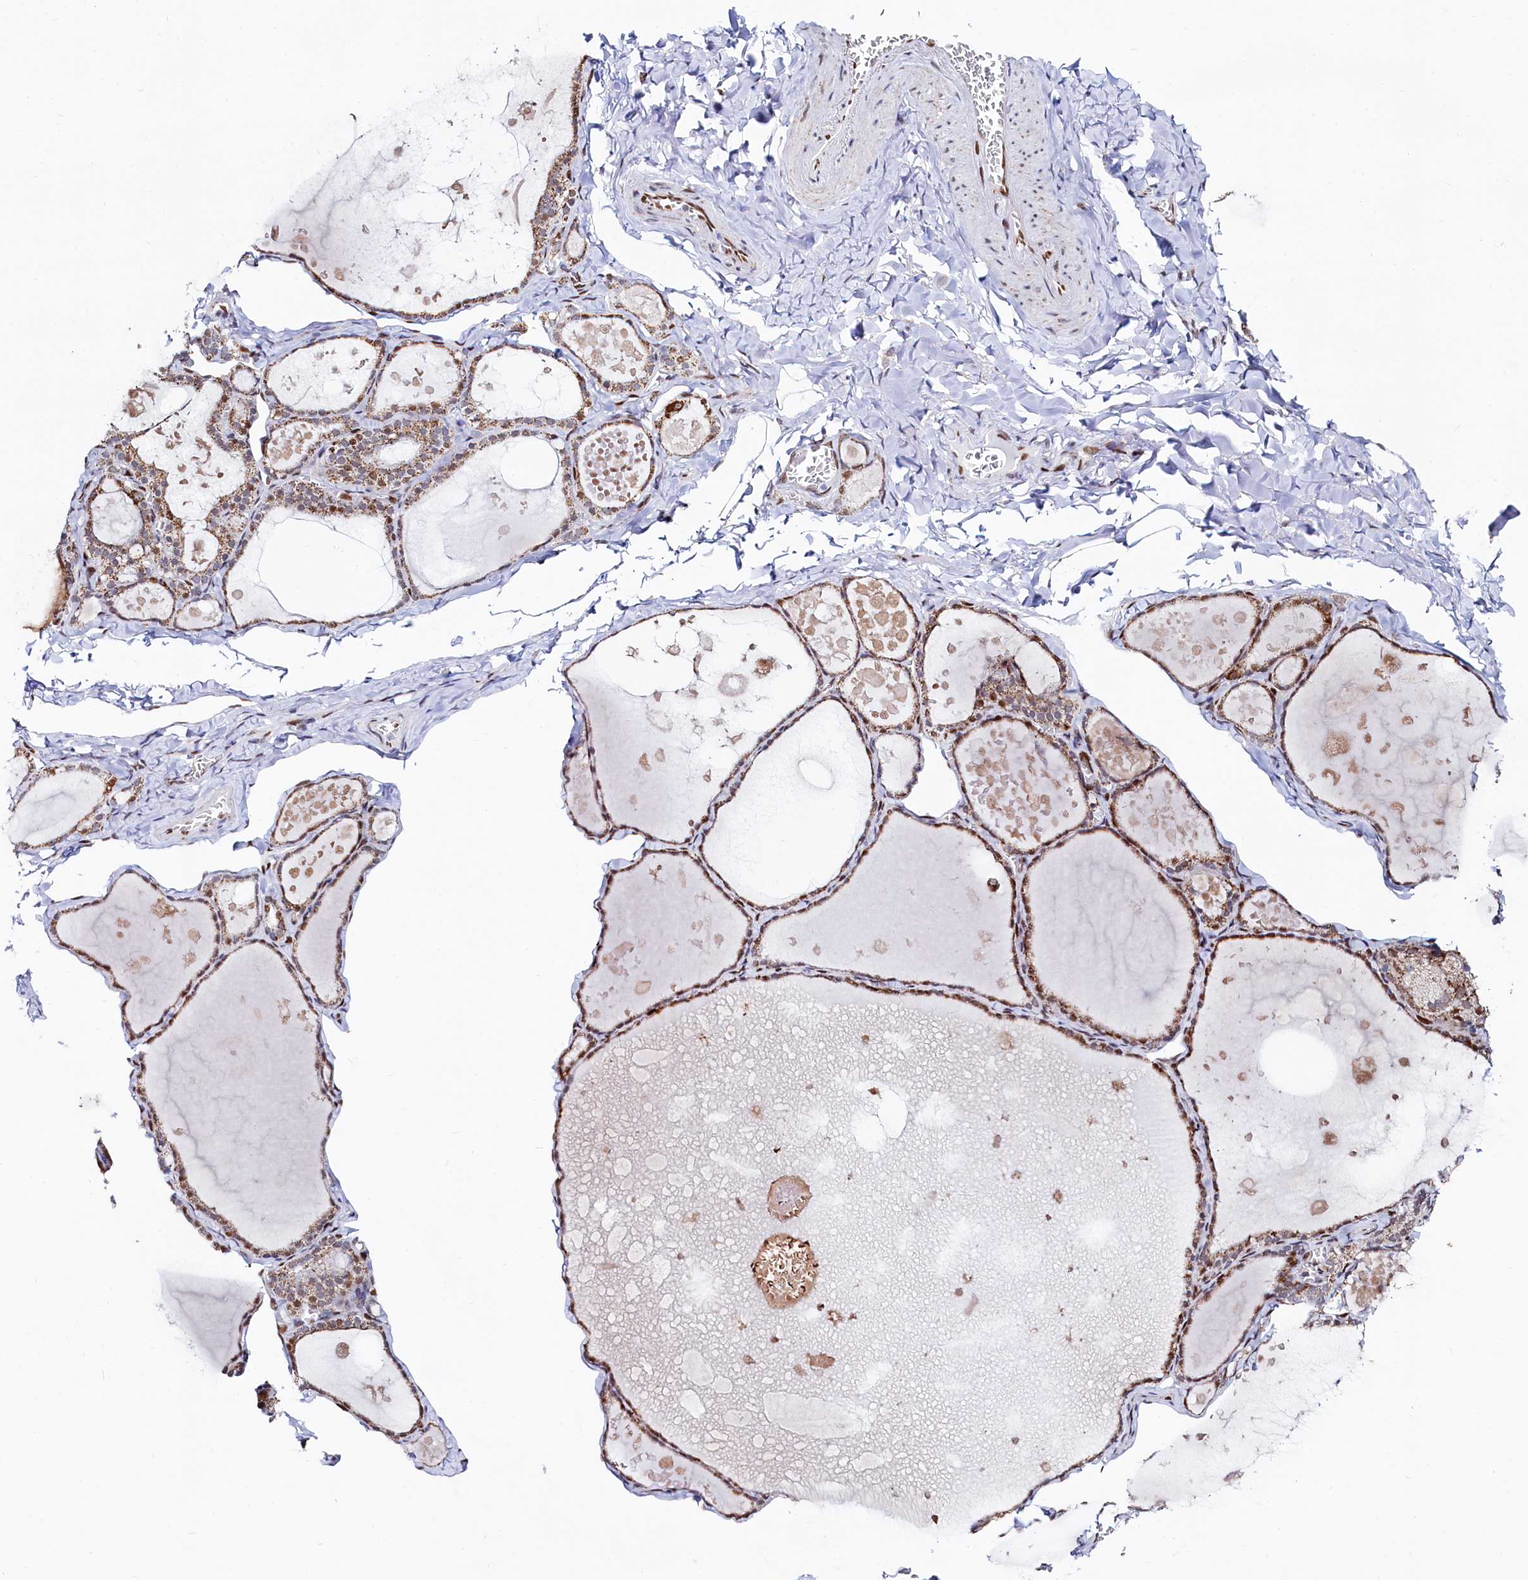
{"staining": {"intensity": "moderate", "quantity": ">75%", "location": "cytoplasmic/membranous"}, "tissue": "thyroid gland", "cell_type": "Glandular cells", "image_type": "normal", "snomed": [{"axis": "morphology", "description": "Normal tissue, NOS"}, {"axis": "topography", "description": "Thyroid gland"}], "caption": "Normal thyroid gland shows moderate cytoplasmic/membranous staining in approximately >75% of glandular cells The staining is performed using DAB (3,3'-diaminobenzidine) brown chromogen to label protein expression. The nuclei are counter-stained blue using hematoxylin..", "gene": "HDGFL3", "patient": {"sex": "male", "age": 56}}